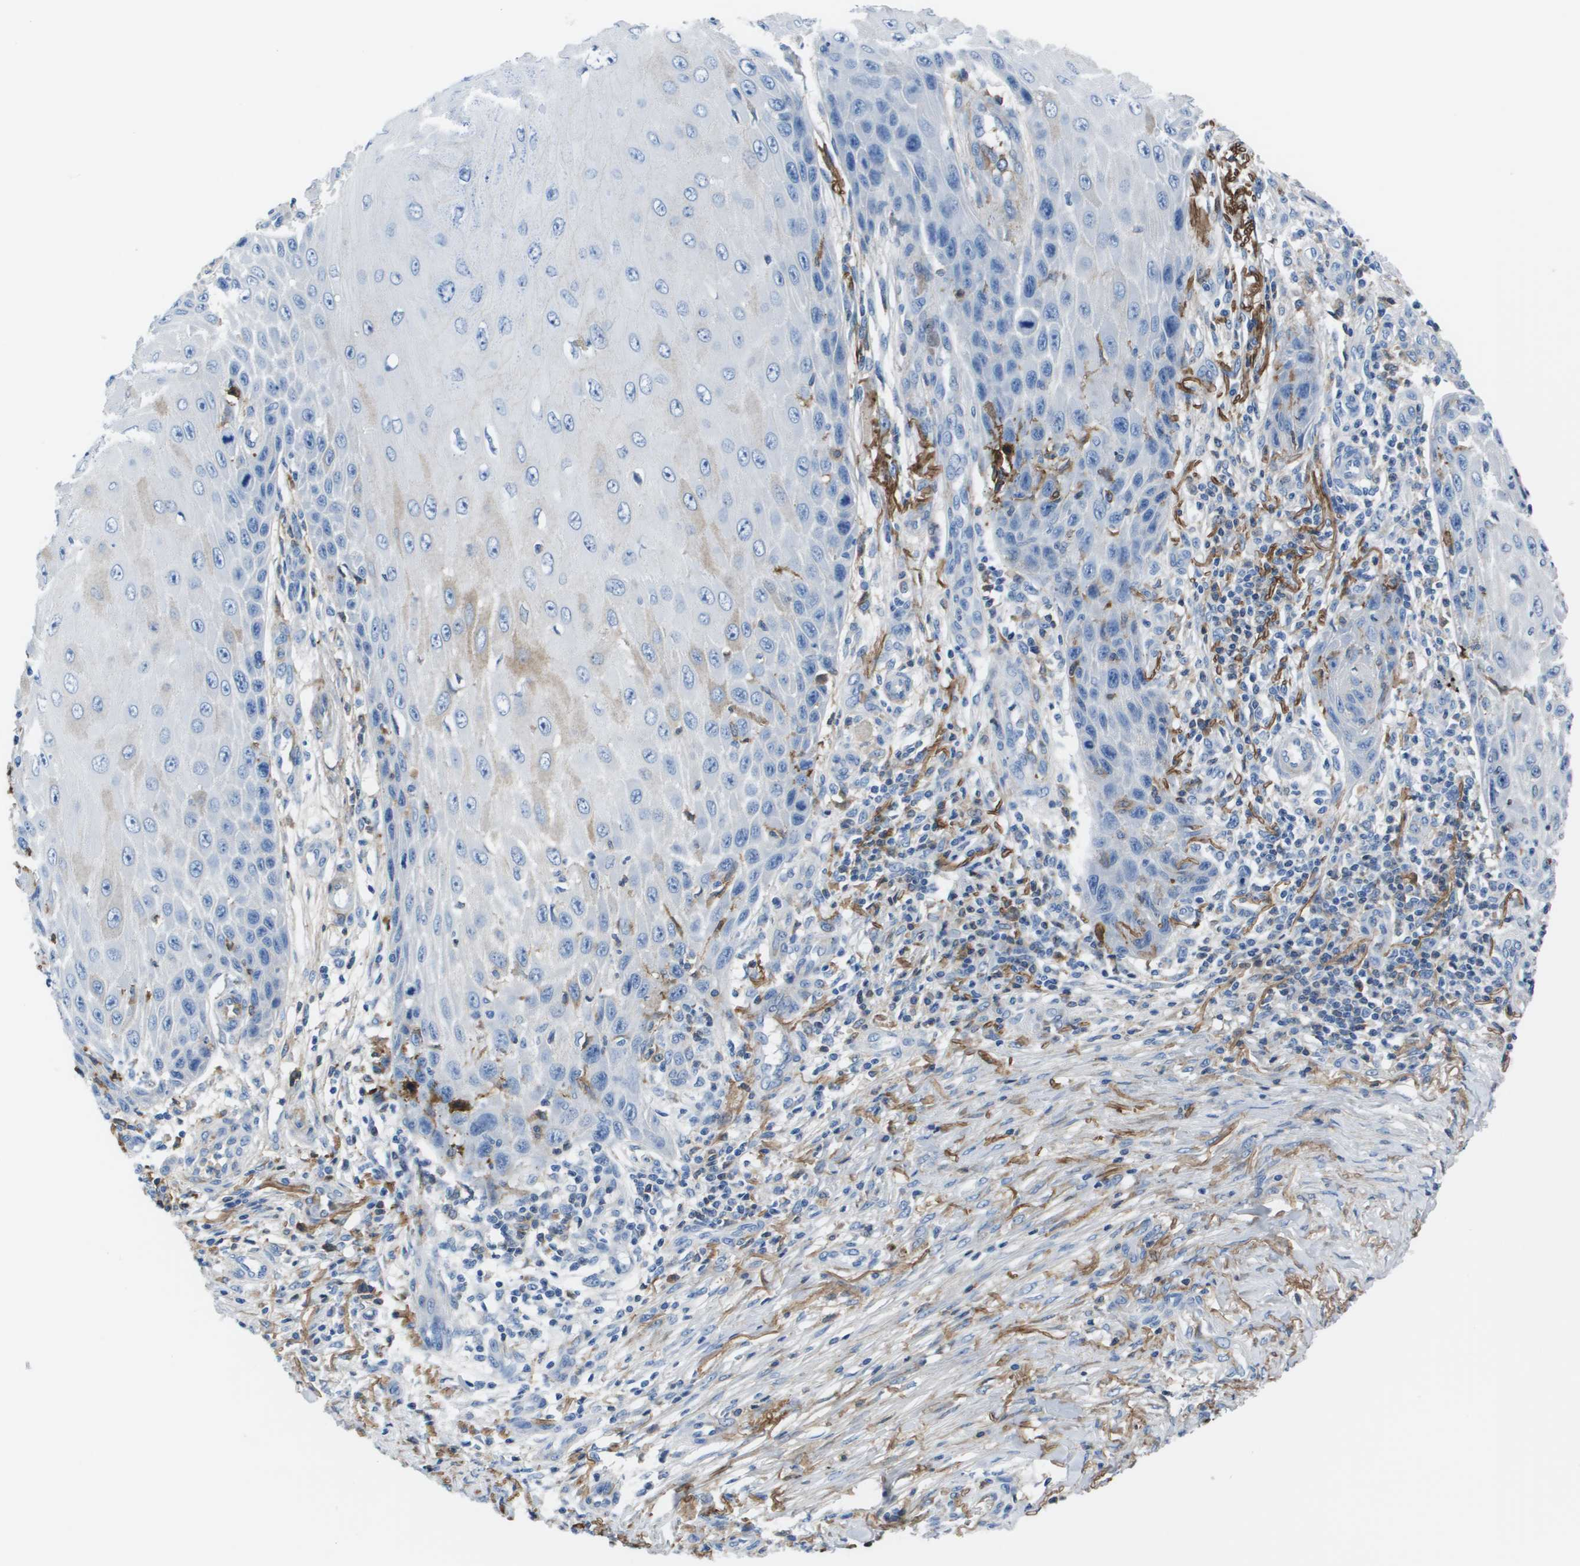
{"staining": {"intensity": "weak", "quantity": "<25%", "location": "cytoplasmic/membranous"}, "tissue": "skin cancer", "cell_type": "Tumor cells", "image_type": "cancer", "snomed": [{"axis": "morphology", "description": "Squamous cell carcinoma, NOS"}, {"axis": "topography", "description": "Skin"}], "caption": "High magnification brightfield microscopy of squamous cell carcinoma (skin) stained with DAB (brown) and counterstained with hematoxylin (blue): tumor cells show no significant staining. (Brightfield microscopy of DAB immunohistochemistry (IHC) at high magnification).", "gene": "VTN", "patient": {"sex": "female", "age": 73}}